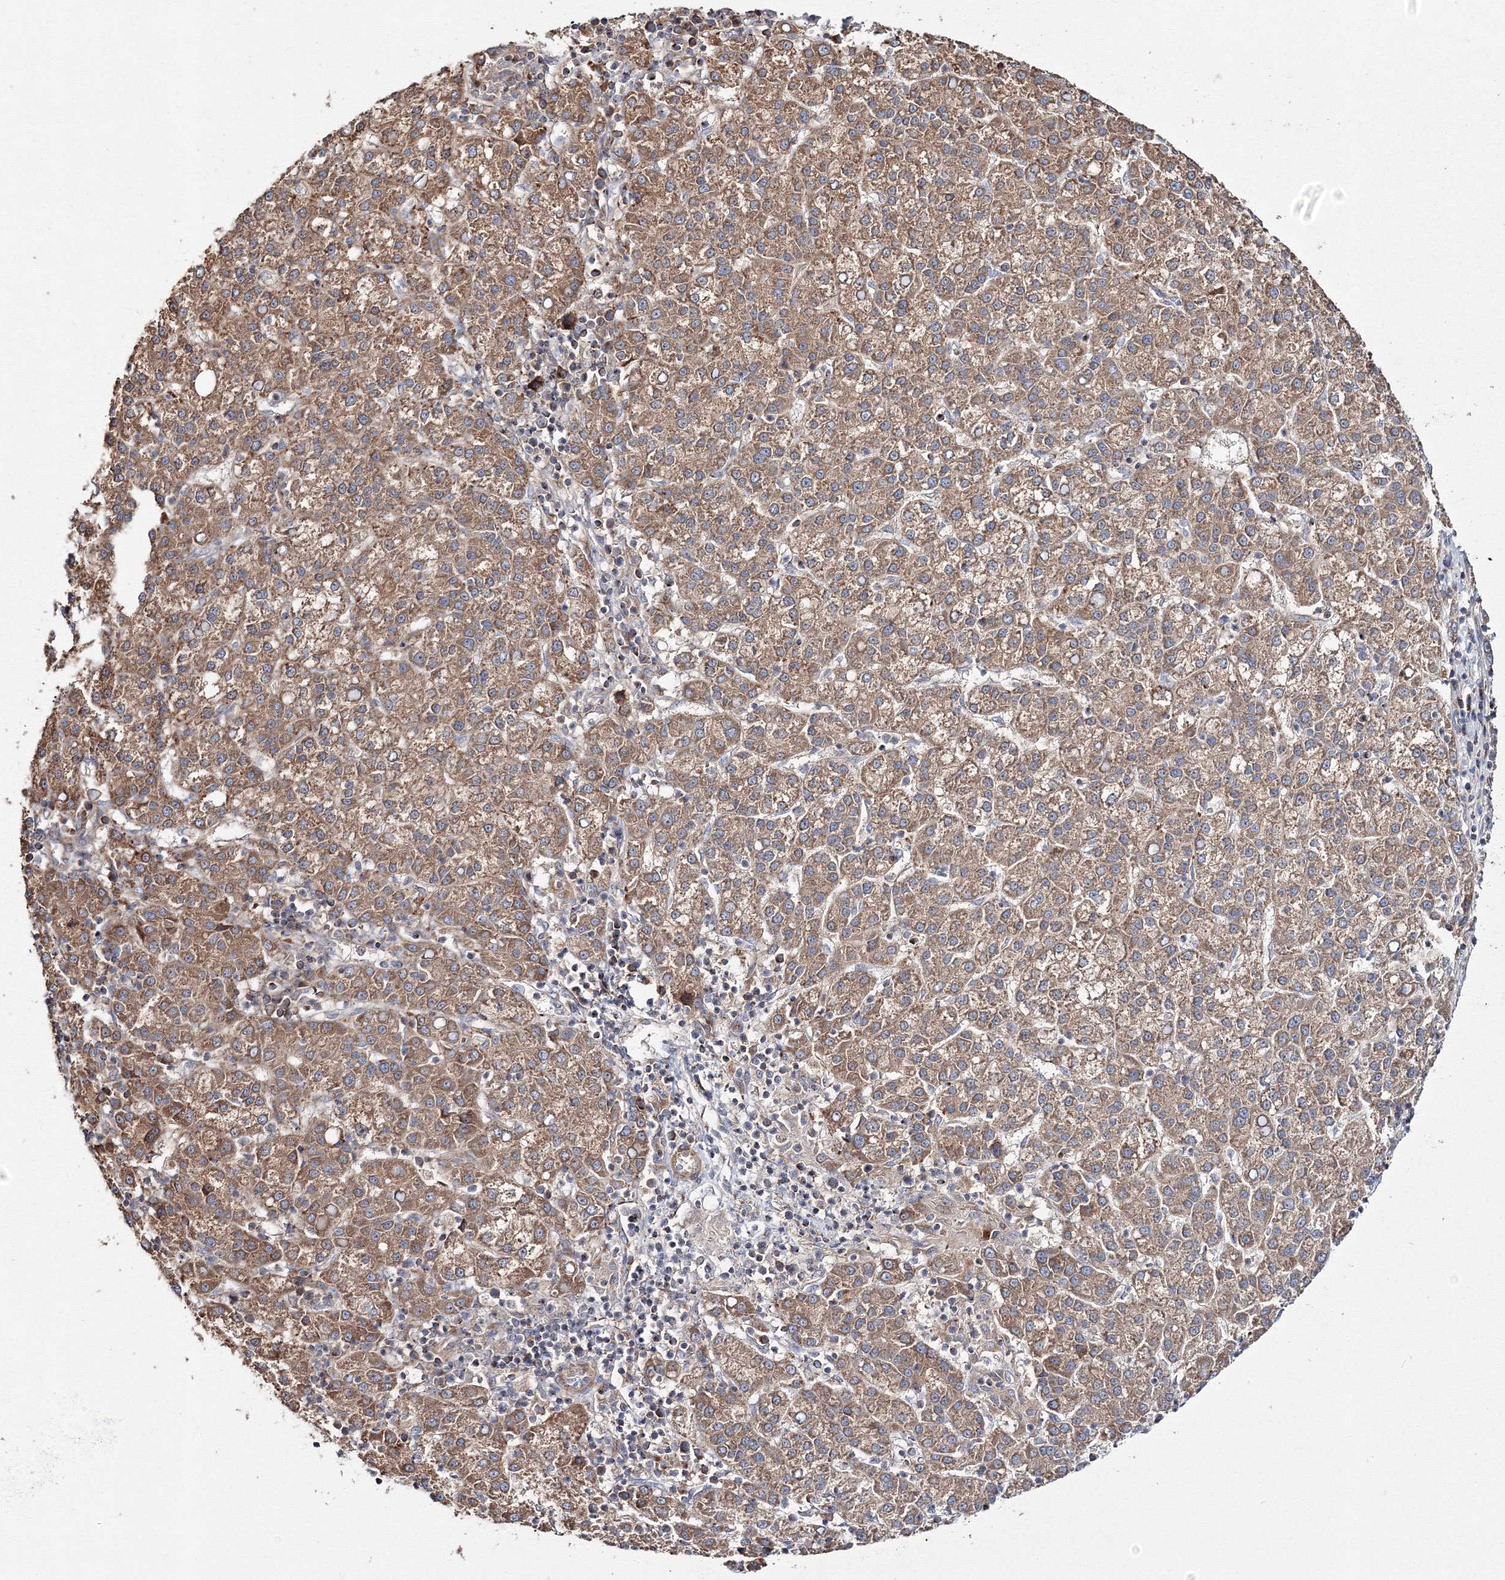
{"staining": {"intensity": "moderate", "quantity": ">75%", "location": "cytoplasmic/membranous"}, "tissue": "liver cancer", "cell_type": "Tumor cells", "image_type": "cancer", "snomed": [{"axis": "morphology", "description": "Carcinoma, Hepatocellular, NOS"}, {"axis": "topography", "description": "Liver"}], "caption": "Immunohistochemistry (IHC) image of human liver cancer (hepatocellular carcinoma) stained for a protein (brown), which exhibits medium levels of moderate cytoplasmic/membranous expression in about >75% of tumor cells.", "gene": "DDO", "patient": {"sex": "female", "age": 58}}